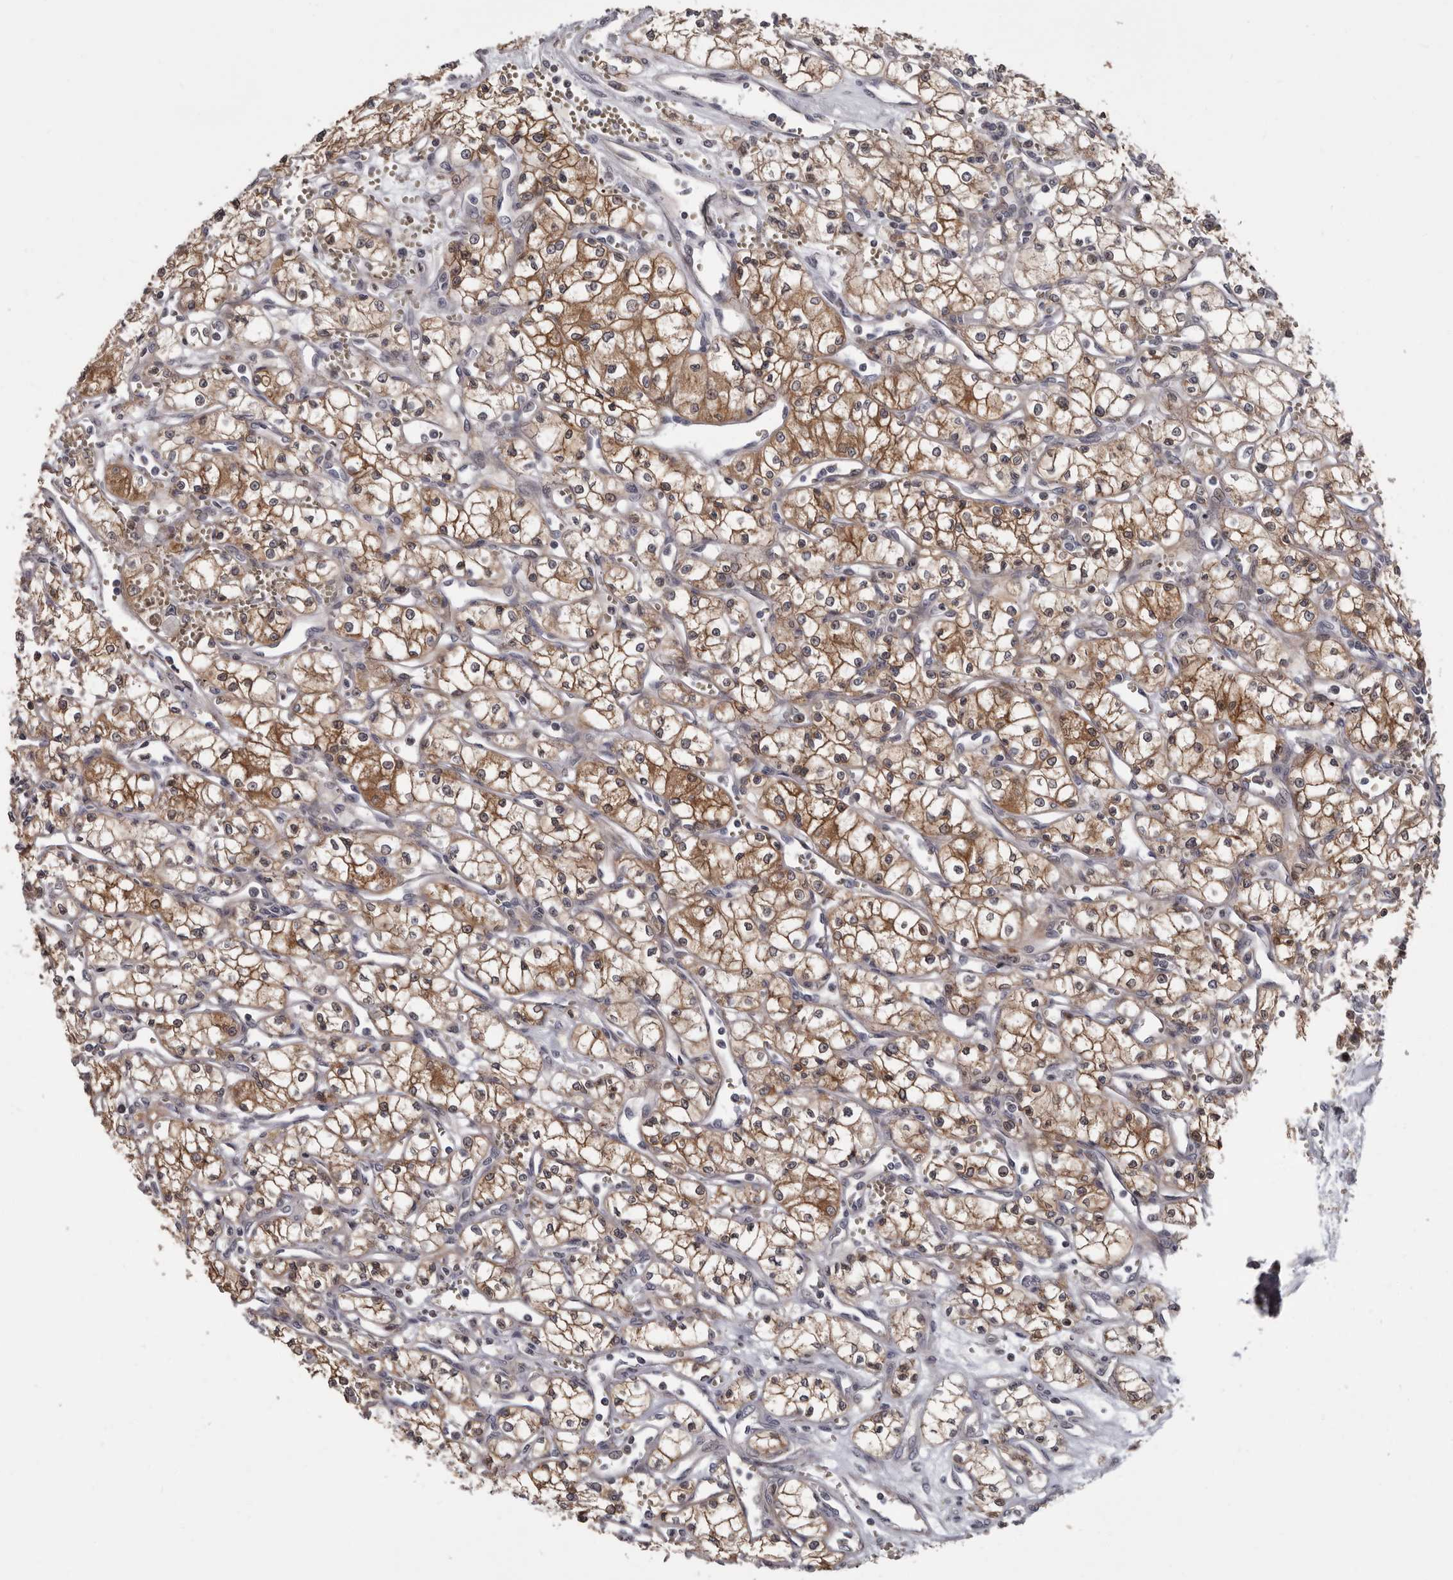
{"staining": {"intensity": "moderate", "quantity": ">75%", "location": "cytoplasmic/membranous"}, "tissue": "renal cancer", "cell_type": "Tumor cells", "image_type": "cancer", "snomed": [{"axis": "morphology", "description": "Adenocarcinoma, NOS"}, {"axis": "topography", "description": "Kidney"}], "caption": "The image exhibits staining of renal cancer (adenocarcinoma), revealing moderate cytoplasmic/membranous protein expression (brown color) within tumor cells.", "gene": "FGFR4", "patient": {"sex": "male", "age": 59}}